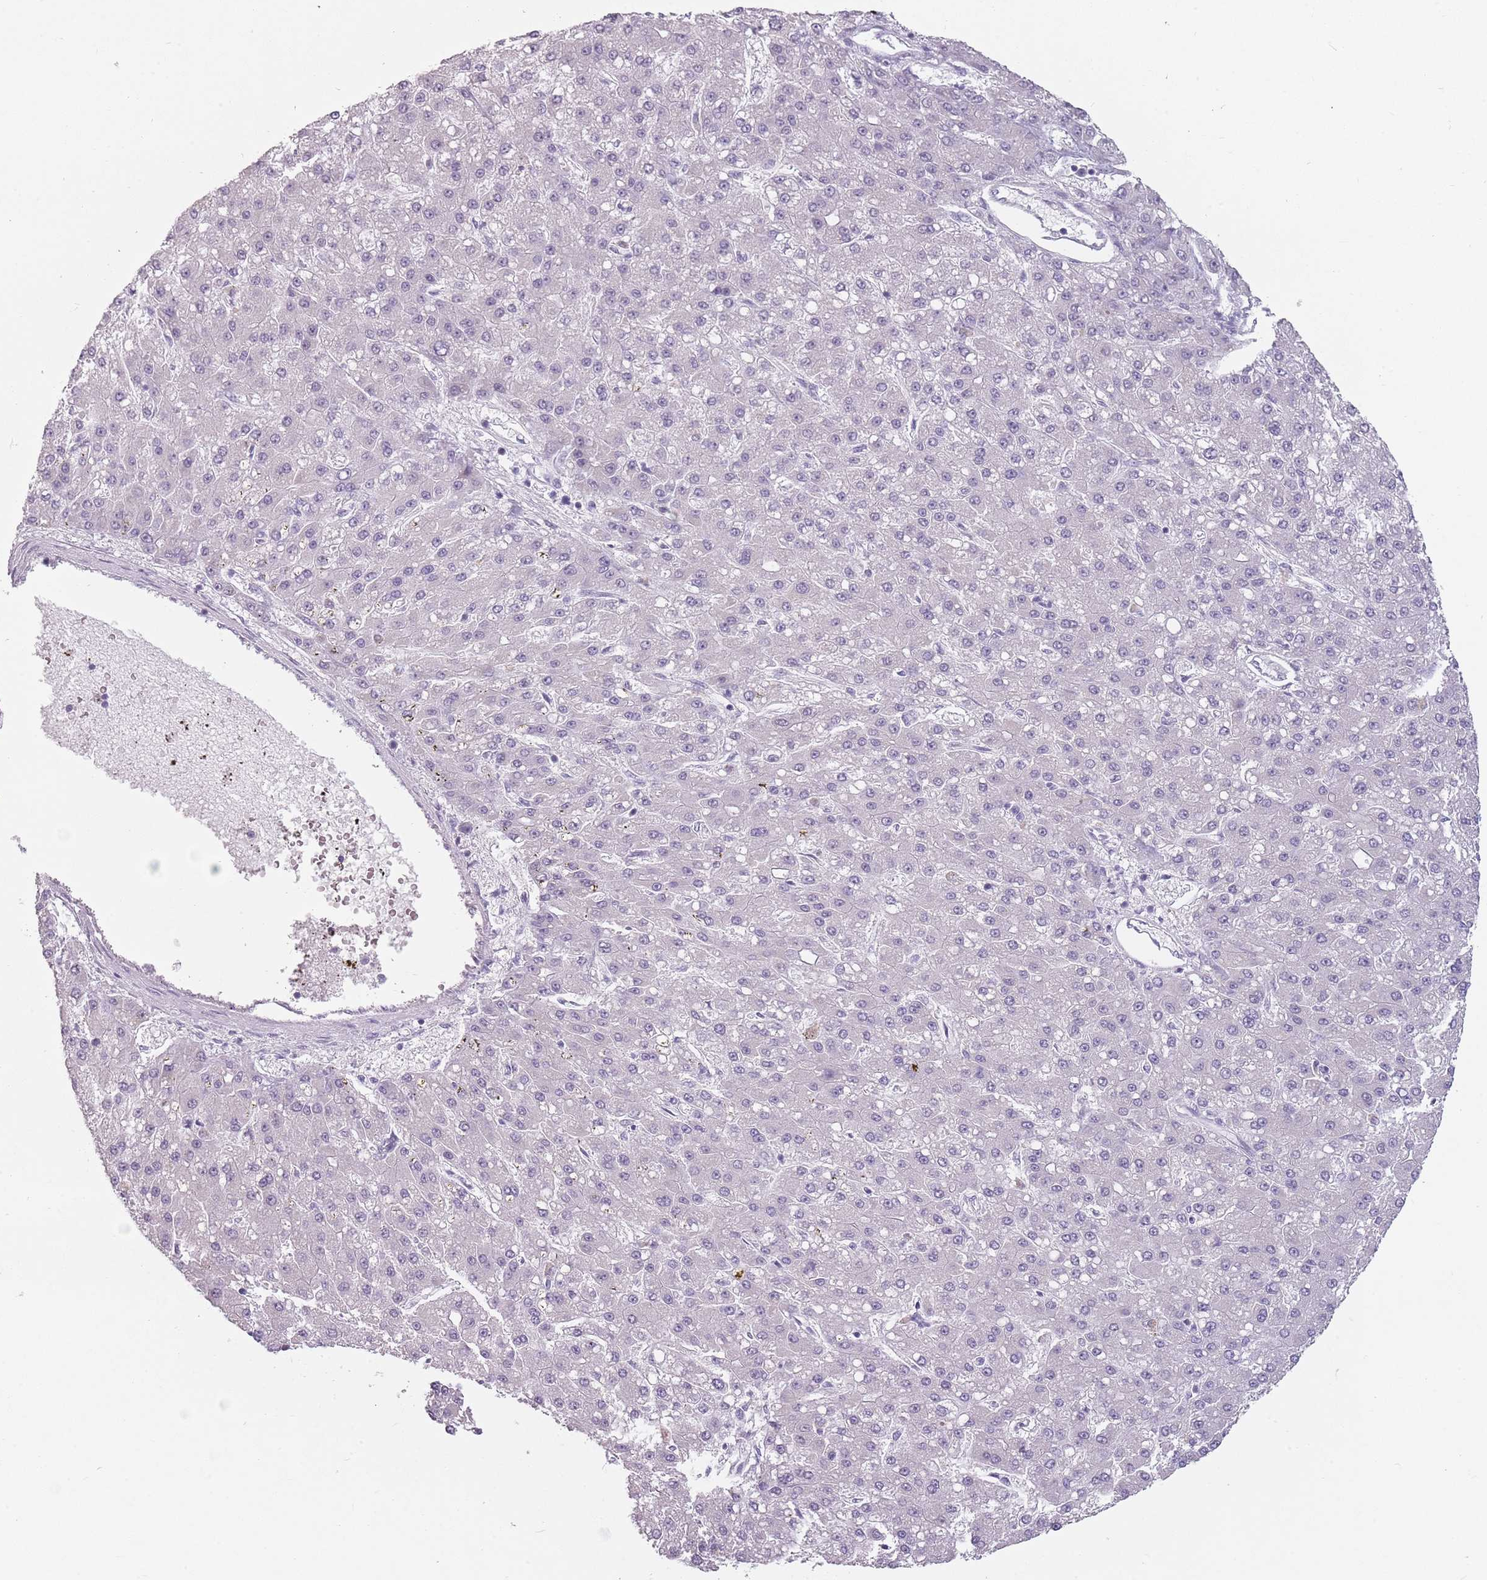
{"staining": {"intensity": "negative", "quantity": "none", "location": "none"}, "tissue": "liver cancer", "cell_type": "Tumor cells", "image_type": "cancer", "snomed": [{"axis": "morphology", "description": "Carcinoma, Hepatocellular, NOS"}, {"axis": "topography", "description": "Liver"}], "caption": "IHC histopathology image of liver cancer (hepatocellular carcinoma) stained for a protein (brown), which demonstrates no positivity in tumor cells.", "gene": "CEP19", "patient": {"sex": "male", "age": 67}}